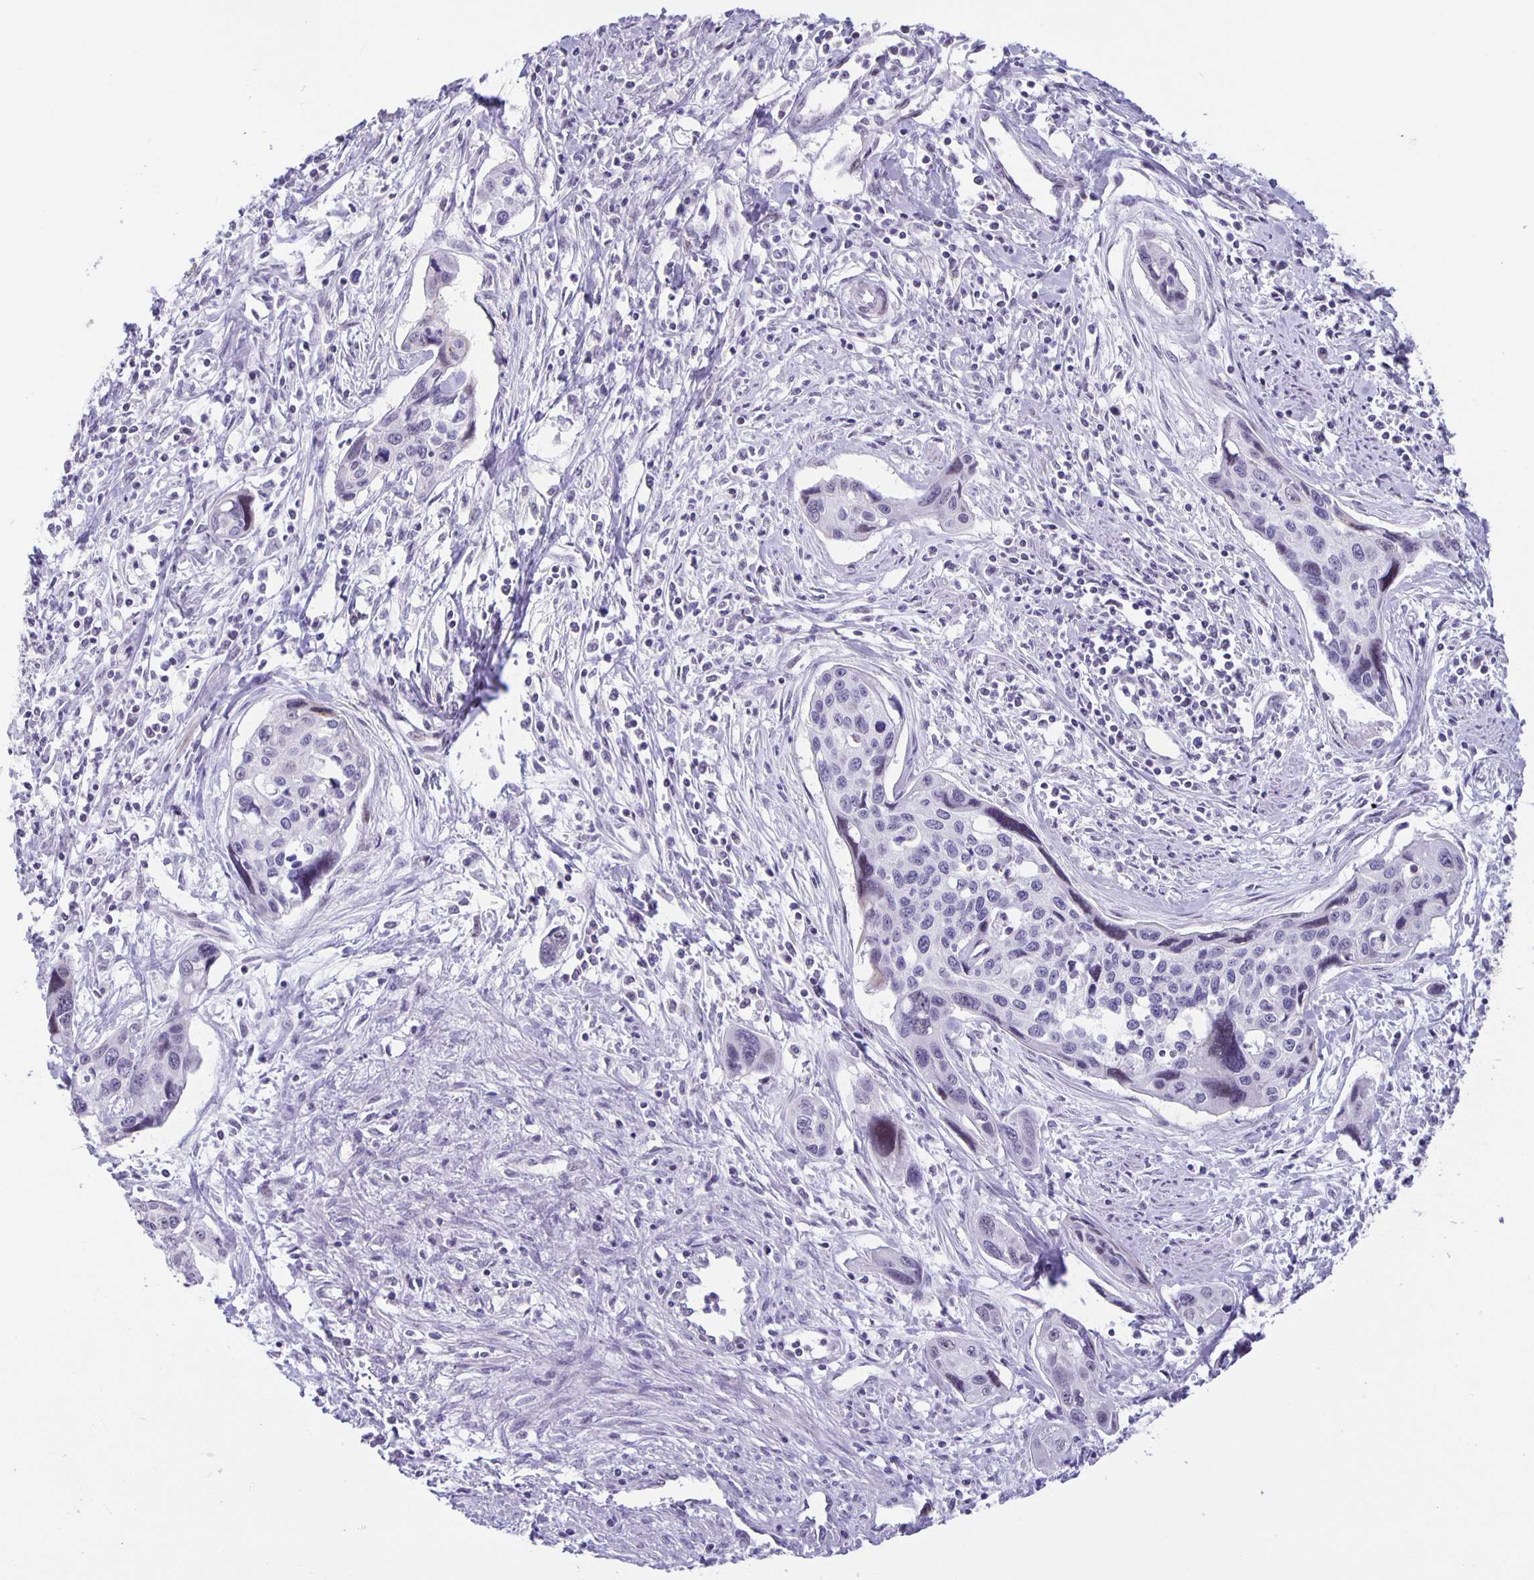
{"staining": {"intensity": "negative", "quantity": "none", "location": "none"}, "tissue": "cervical cancer", "cell_type": "Tumor cells", "image_type": "cancer", "snomed": [{"axis": "morphology", "description": "Squamous cell carcinoma, NOS"}, {"axis": "topography", "description": "Cervix"}], "caption": "Immunohistochemistry (IHC) photomicrograph of neoplastic tissue: cervical cancer stained with DAB demonstrates no significant protein expression in tumor cells.", "gene": "PHRF1", "patient": {"sex": "female", "age": 31}}